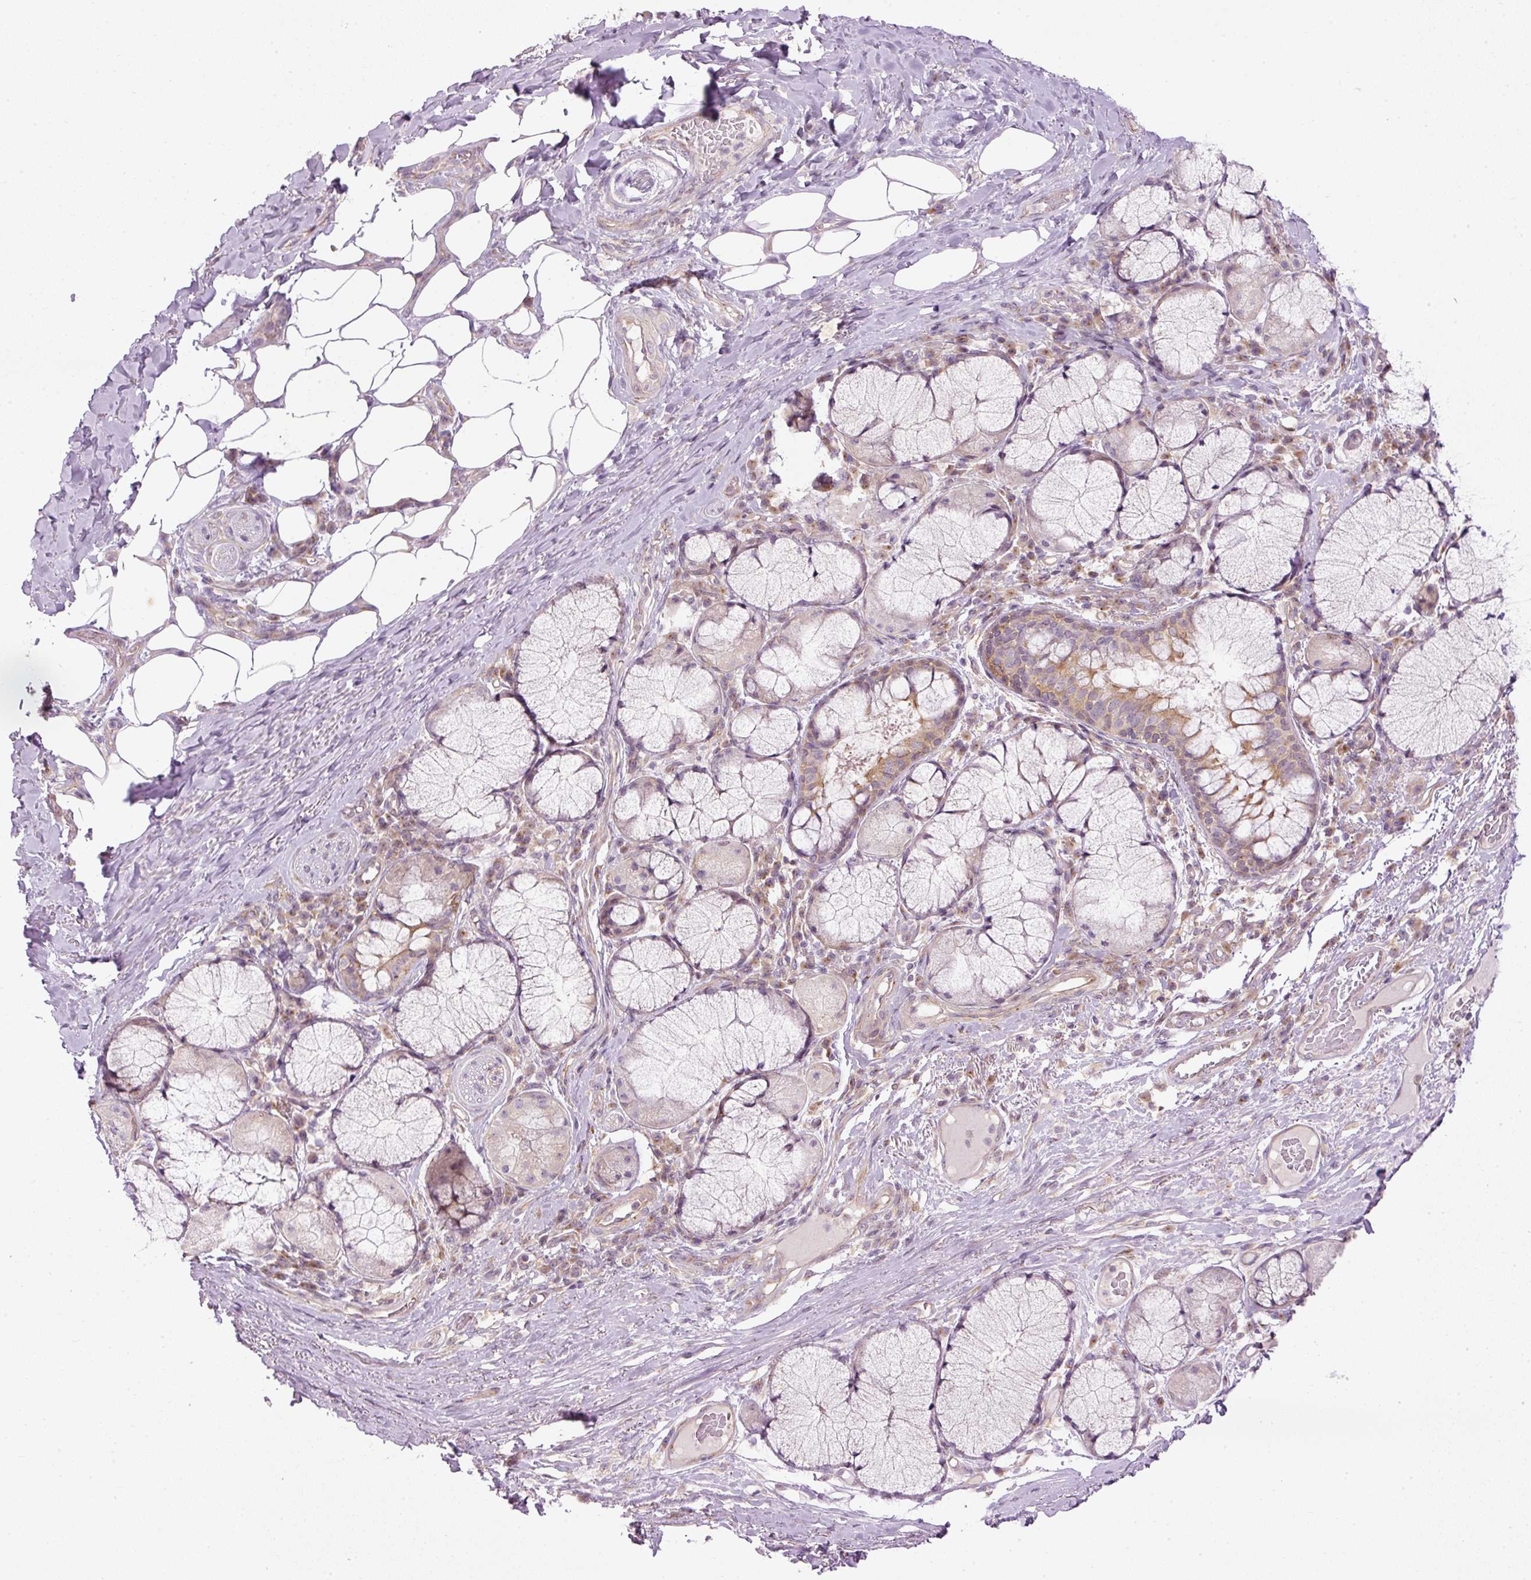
{"staining": {"intensity": "negative", "quantity": "none", "location": "none"}, "tissue": "adipose tissue", "cell_type": "Adipocytes", "image_type": "normal", "snomed": [{"axis": "morphology", "description": "Normal tissue, NOS"}, {"axis": "topography", "description": "Cartilage tissue"}, {"axis": "topography", "description": "Bronchus"}], "caption": "Adipose tissue stained for a protein using immunohistochemistry exhibits no expression adipocytes.", "gene": "MZT2A", "patient": {"sex": "male", "age": 56}}